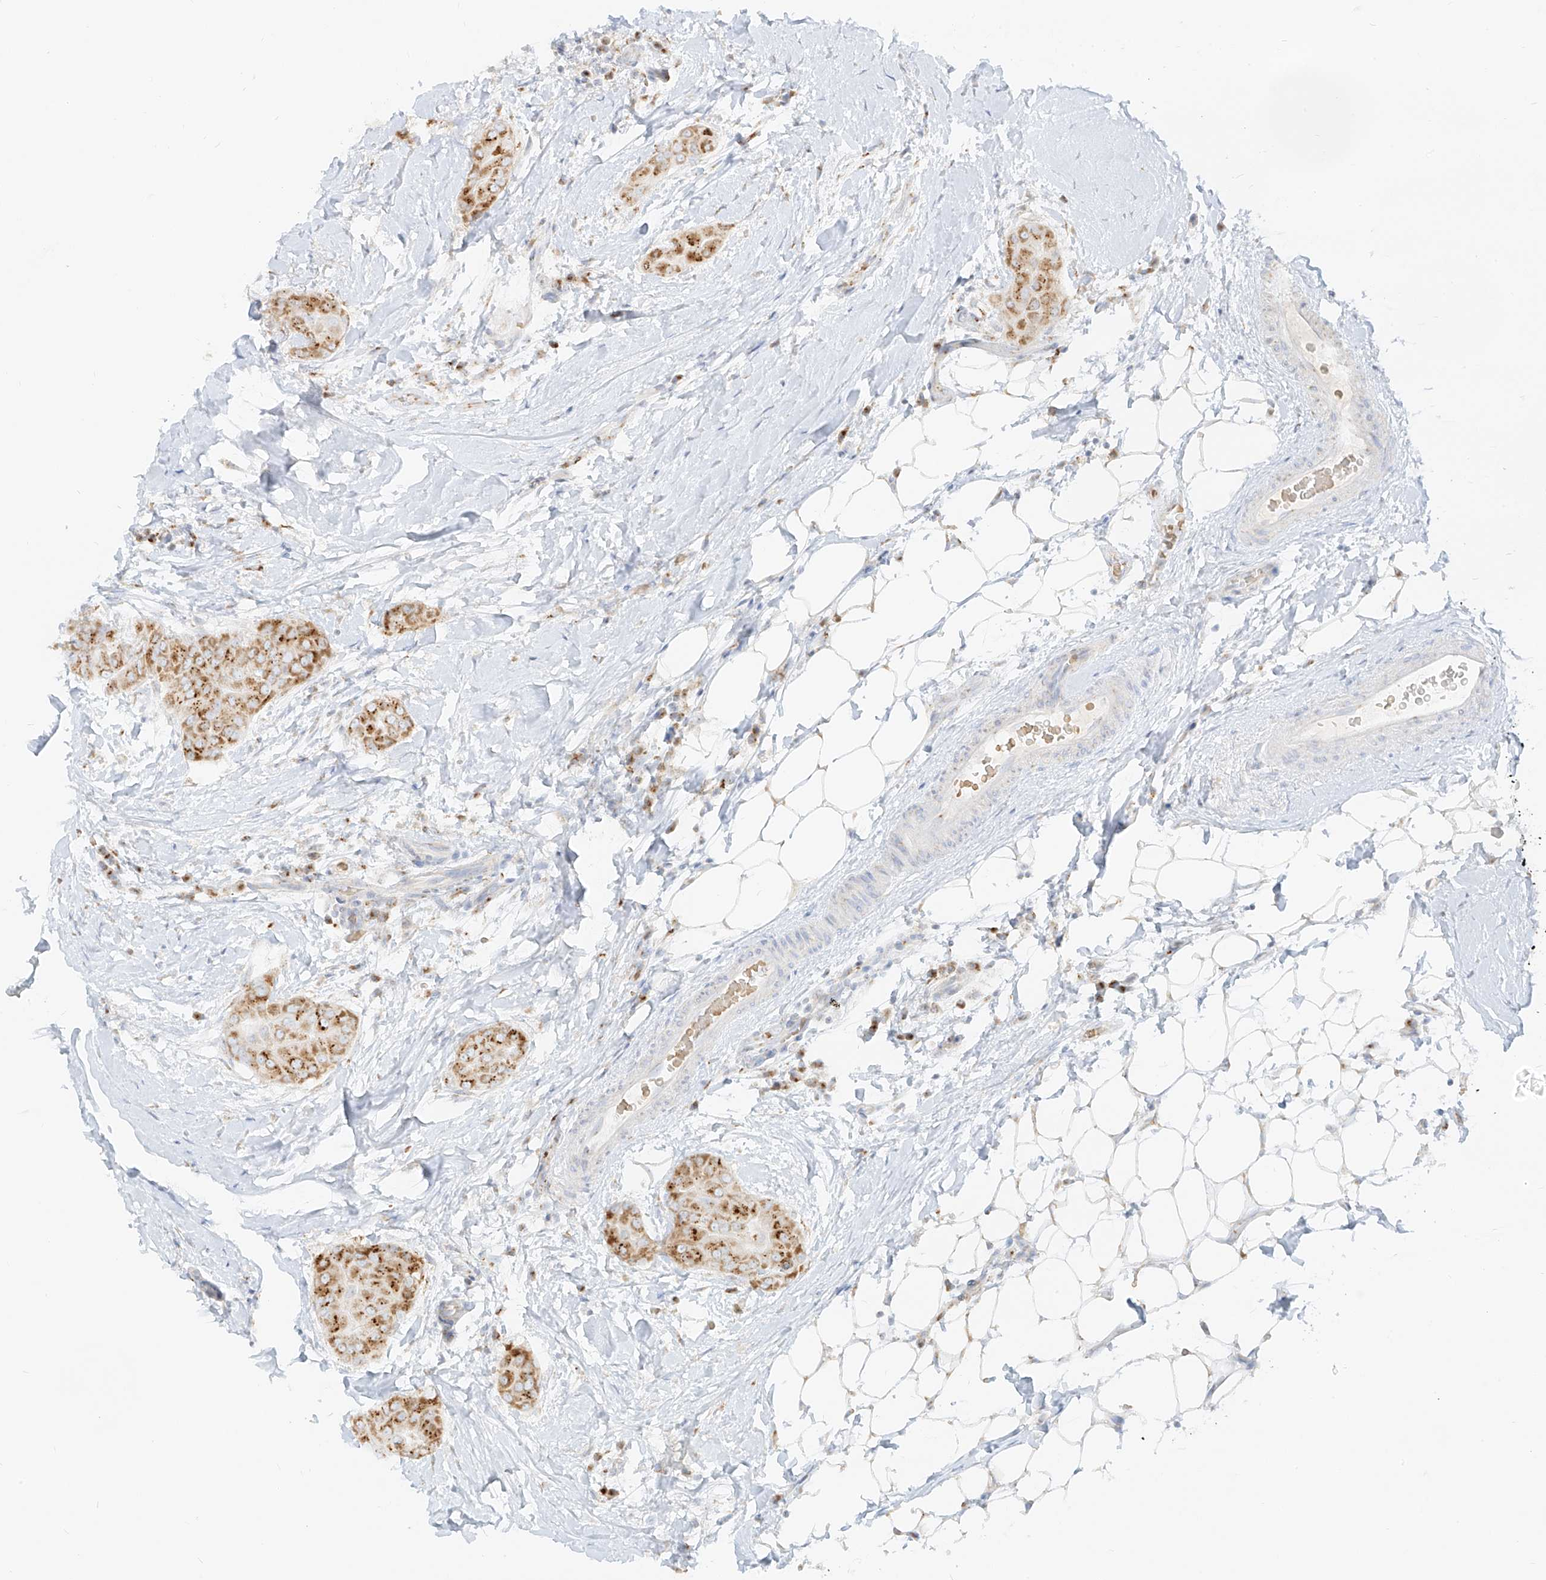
{"staining": {"intensity": "moderate", "quantity": ">75%", "location": "cytoplasmic/membranous"}, "tissue": "thyroid cancer", "cell_type": "Tumor cells", "image_type": "cancer", "snomed": [{"axis": "morphology", "description": "Papillary adenocarcinoma, NOS"}, {"axis": "topography", "description": "Thyroid gland"}], "caption": "Human thyroid papillary adenocarcinoma stained with a brown dye shows moderate cytoplasmic/membranous positive staining in approximately >75% of tumor cells.", "gene": "TMEM87B", "patient": {"sex": "male", "age": 33}}